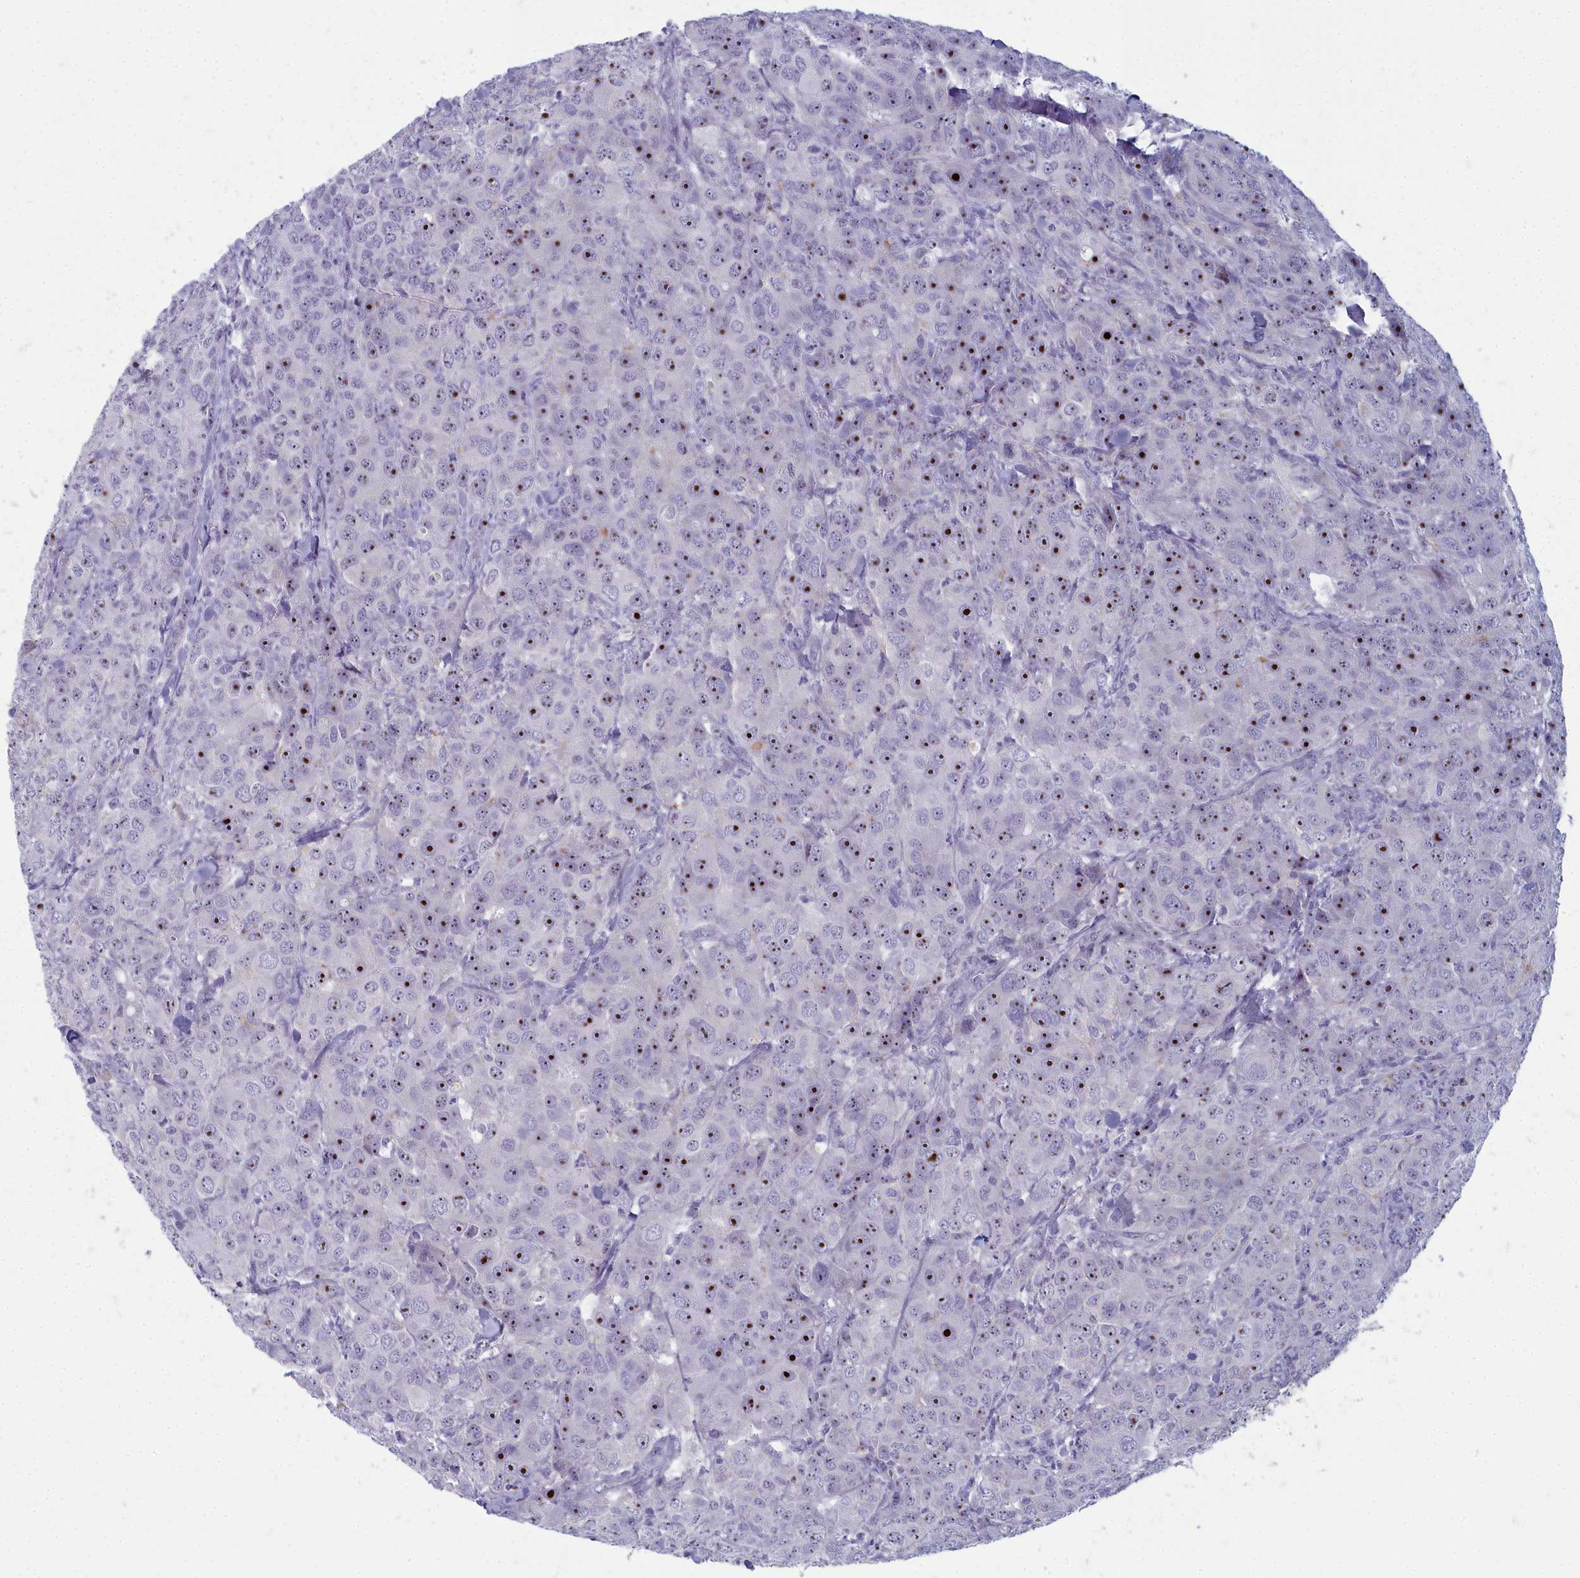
{"staining": {"intensity": "strong", "quantity": "25%-75%", "location": "nuclear"}, "tissue": "breast cancer", "cell_type": "Tumor cells", "image_type": "cancer", "snomed": [{"axis": "morphology", "description": "Duct carcinoma"}, {"axis": "topography", "description": "Breast"}], "caption": "High-magnification brightfield microscopy of breast invasive ductal carcinoma stained with DAB (3,3'-diaminobenzidine) (brown) and counterstained with hematoxylin (blue). tumor cells exhibit strong nuclear positivity is appreciated in approximately25%-75% of cells. The protein of interest is shown in brown color, while the nuclei are stained blue.", "gene": "INSYN2A", "patient": {"sex": "female", "age": 43}}